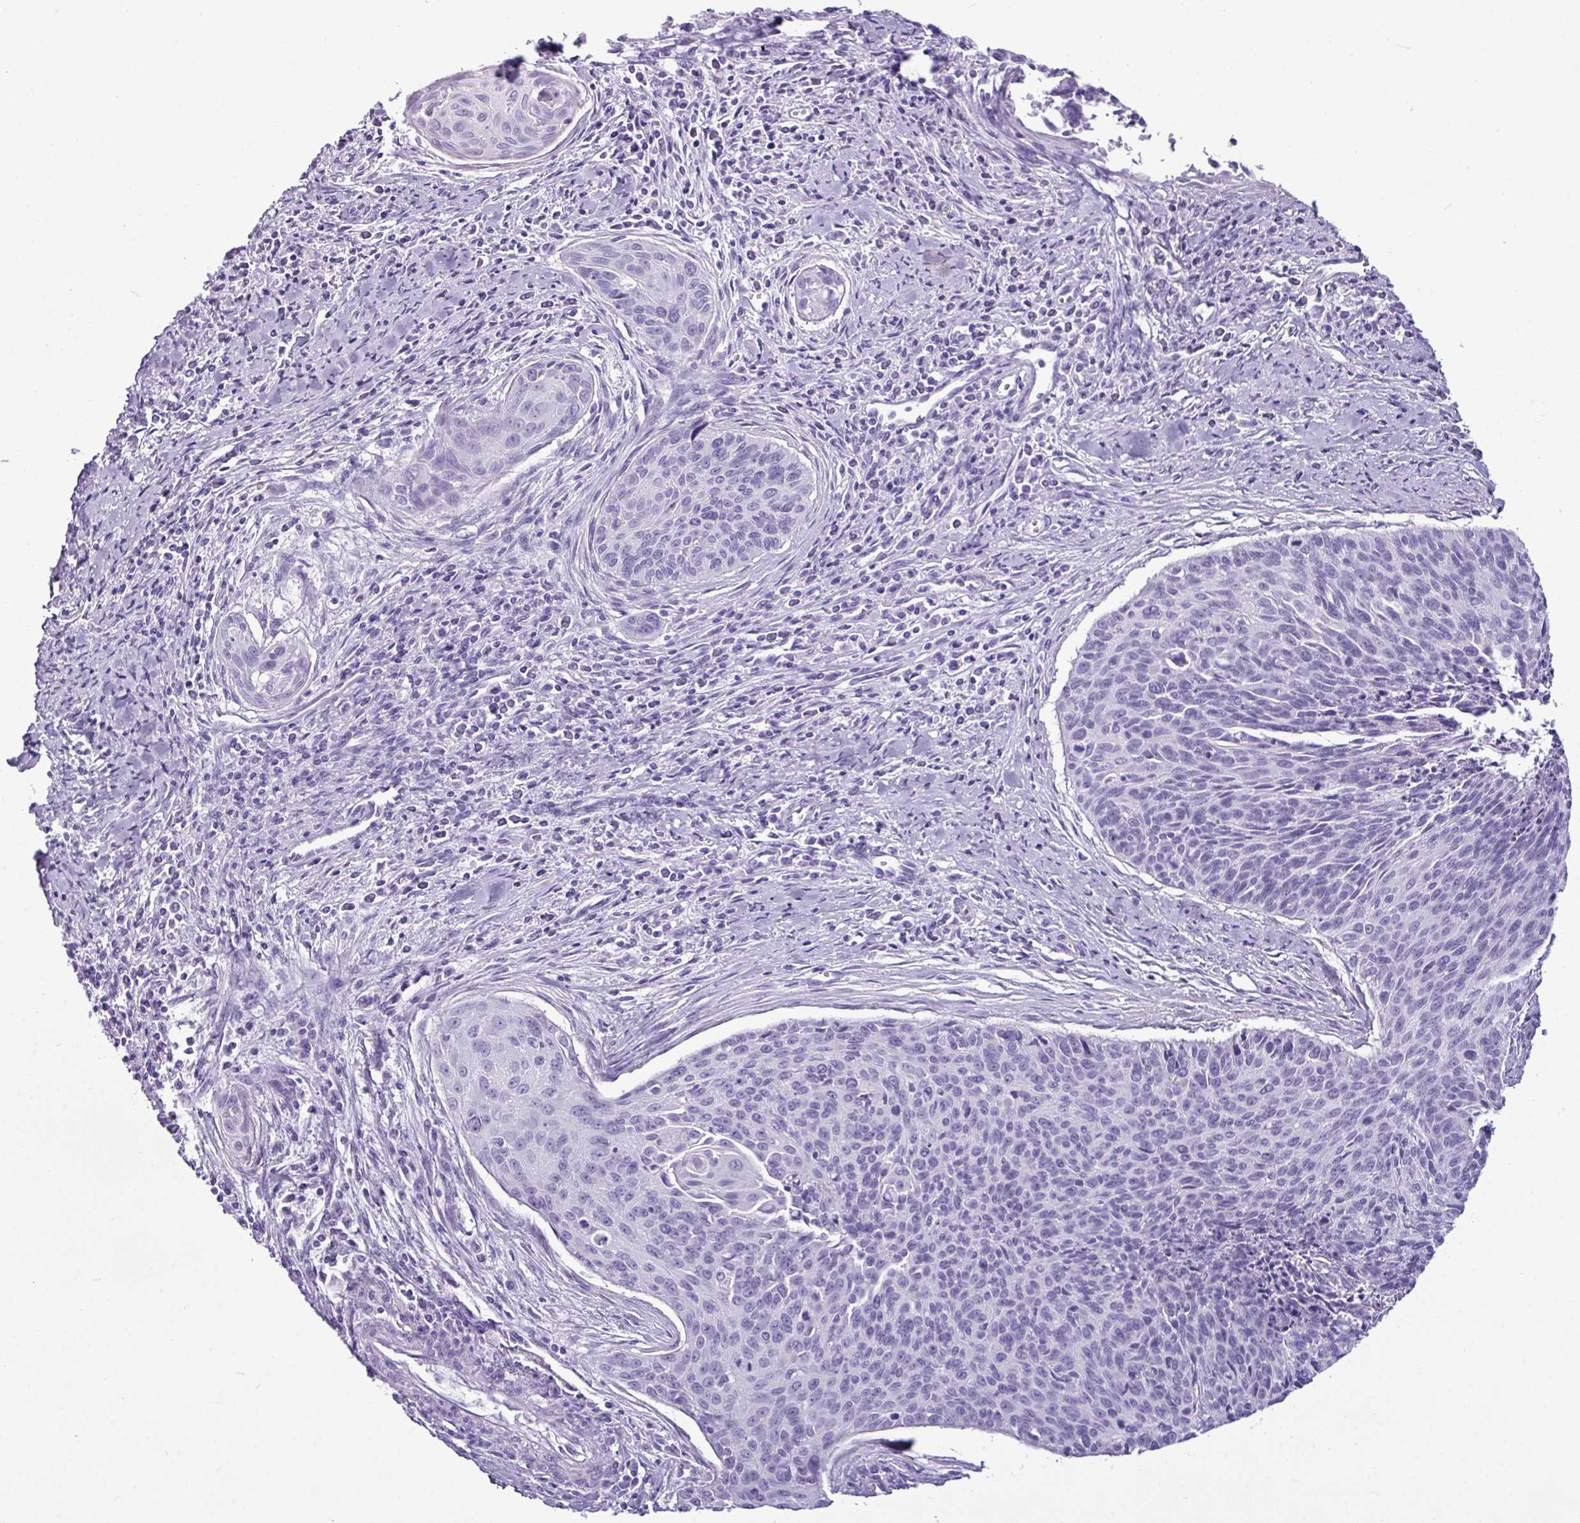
{"staining": {"intensity": "negative", "quantity": "none", "location": "none"}, "tissue": "cervical cancer", "cell_type": "Tumor cells", "image_type": "cancer", "snomed": [{"axis": "morphology", "description": "Squamous cell carcinoma, NOS"}, {"axis": "topography", "description": "Cervix"}], "caption": "A micrograph of human cervical cancer (squamous cell carcinoma) is negative for staining in tumor cells.", "gene": "AMY1B", "patient": {"sex": "female", "age": 55}}